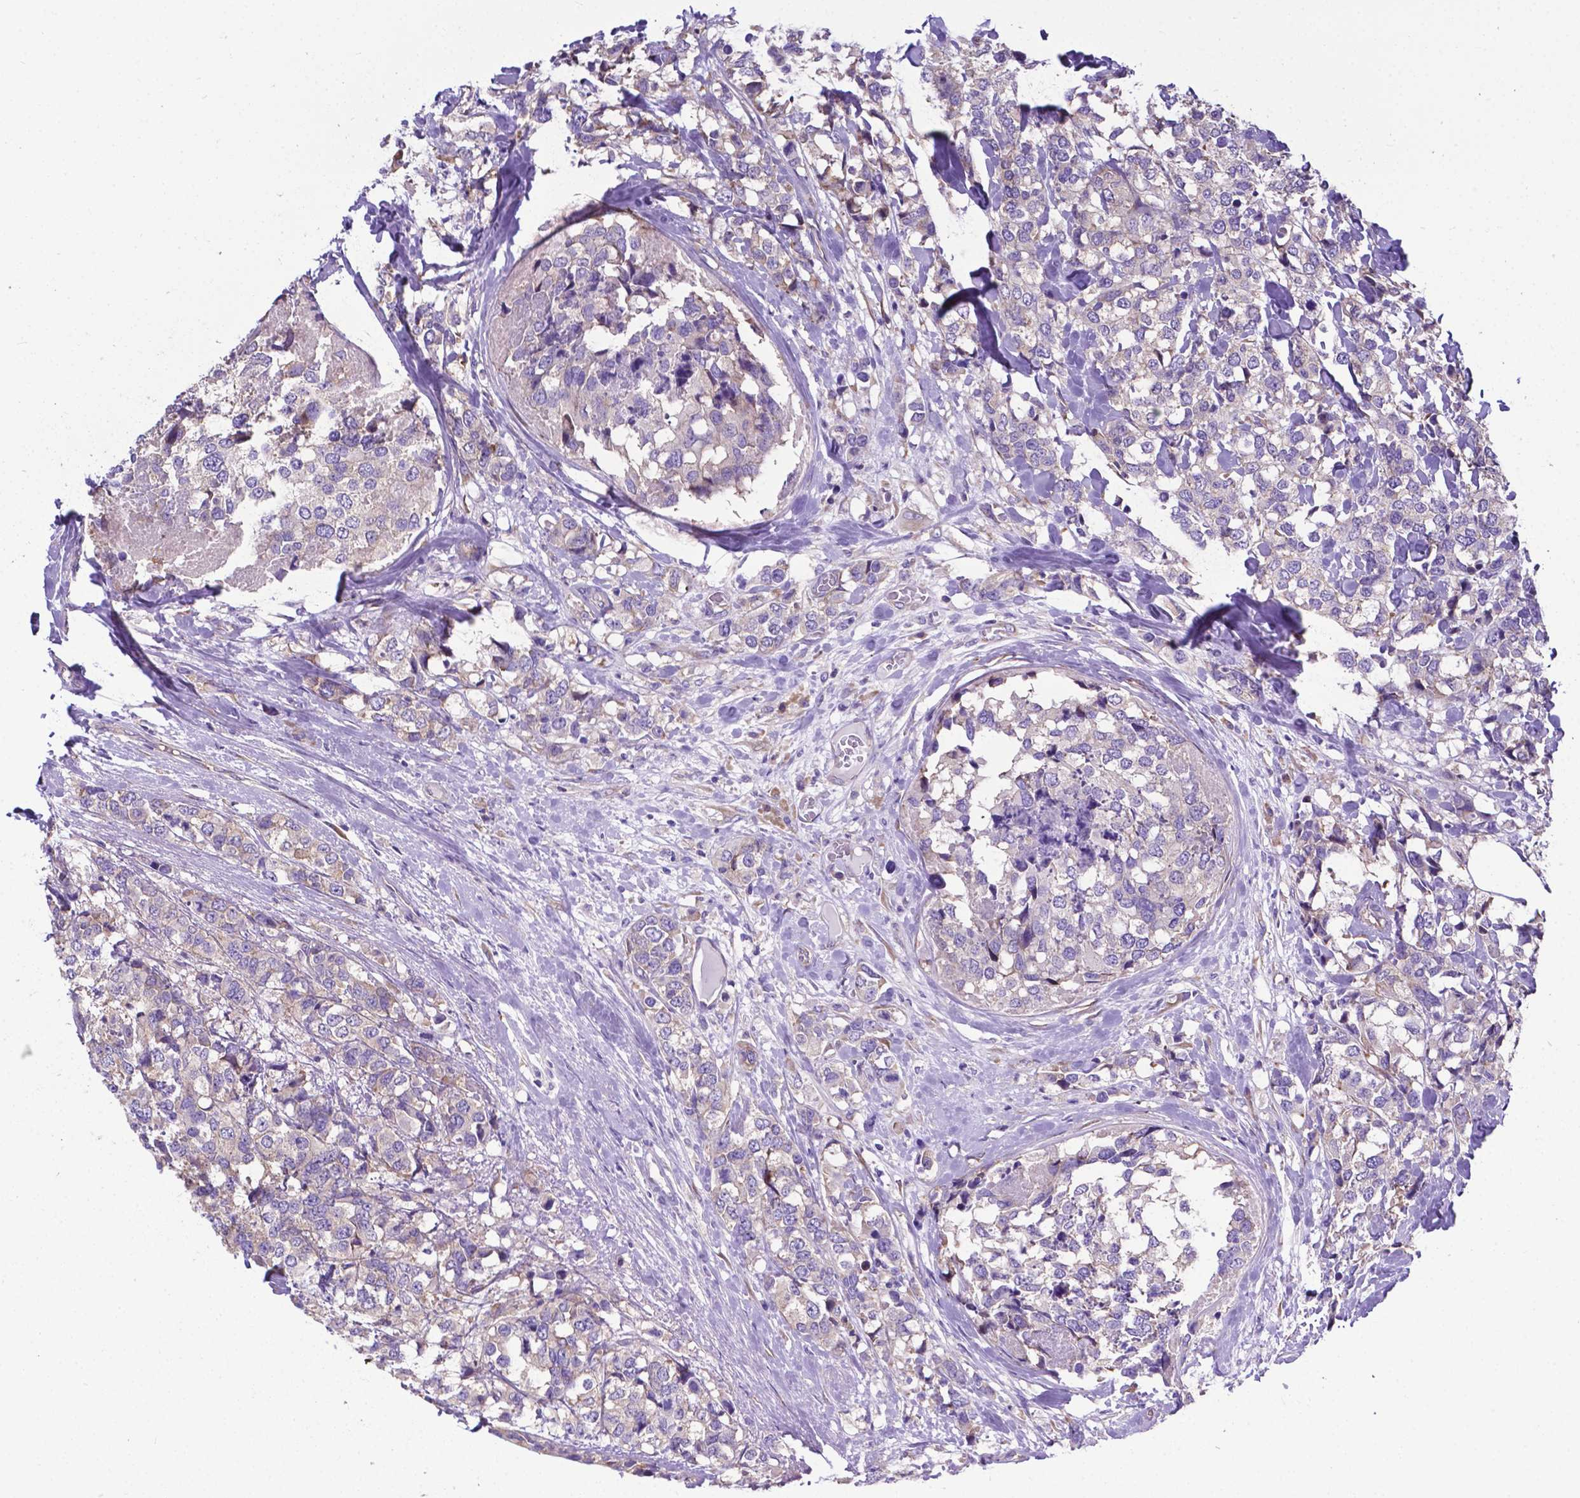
{"staining": {"intensity": "negative", "quantity": "none", "location": "none"}, "tissue": "breast cancer", "cell_type": "Tumor cells", "image_type": "cancer", "snomed": [{"axis": "morphology", "description": "Lobular carcinoma"}, {"axis": "topography", "description": "Breast"}], "caption": "Tumor cells show no significant protein positivity in breast cancer (lobular carcinoma).", "gene": "RPL6", "patient": {"sex": "female", "age": 59}}